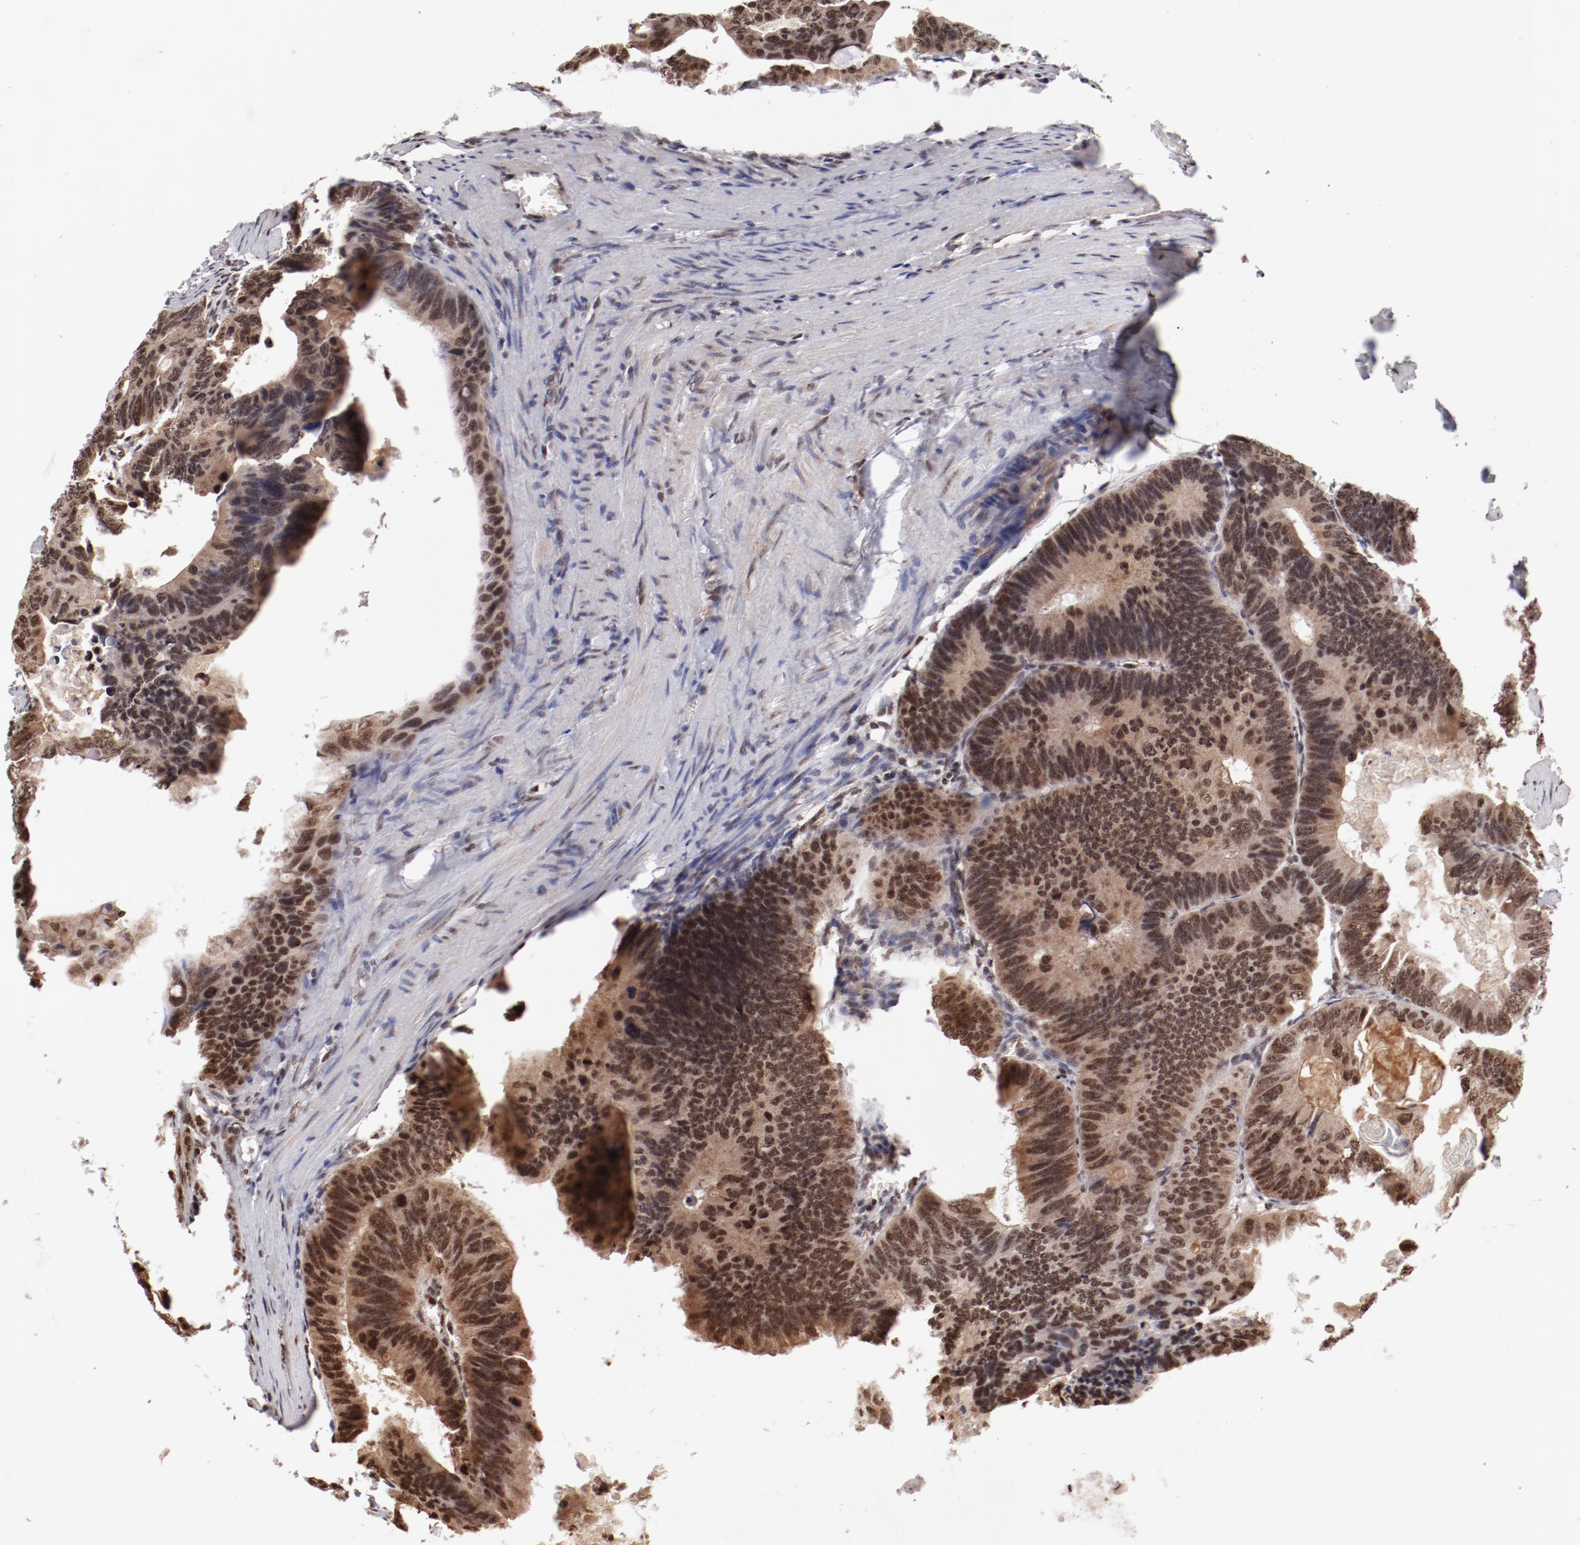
{"staining": {"intensity": "moderate", "quantity": ">75%", "location": "nuclear"}, "tissue": "colorectal cancer", "cell_type": "Tumor cells", "image_type": "cancer", "snomed": [{"axis": "morphology", "description": "Adenocarcinoma, NOS"}, {"axis": "topography", "description": "Colon"}], "caption": "High-power microscopy captured an immunohistochemistry photomicrograph of adenocarcinoma (colorectal), revealing moderate nuclear staining in approximately >75% of tumor cells.", "gene": "ABL2", "patient": {"sex": "female", "age": 55}}